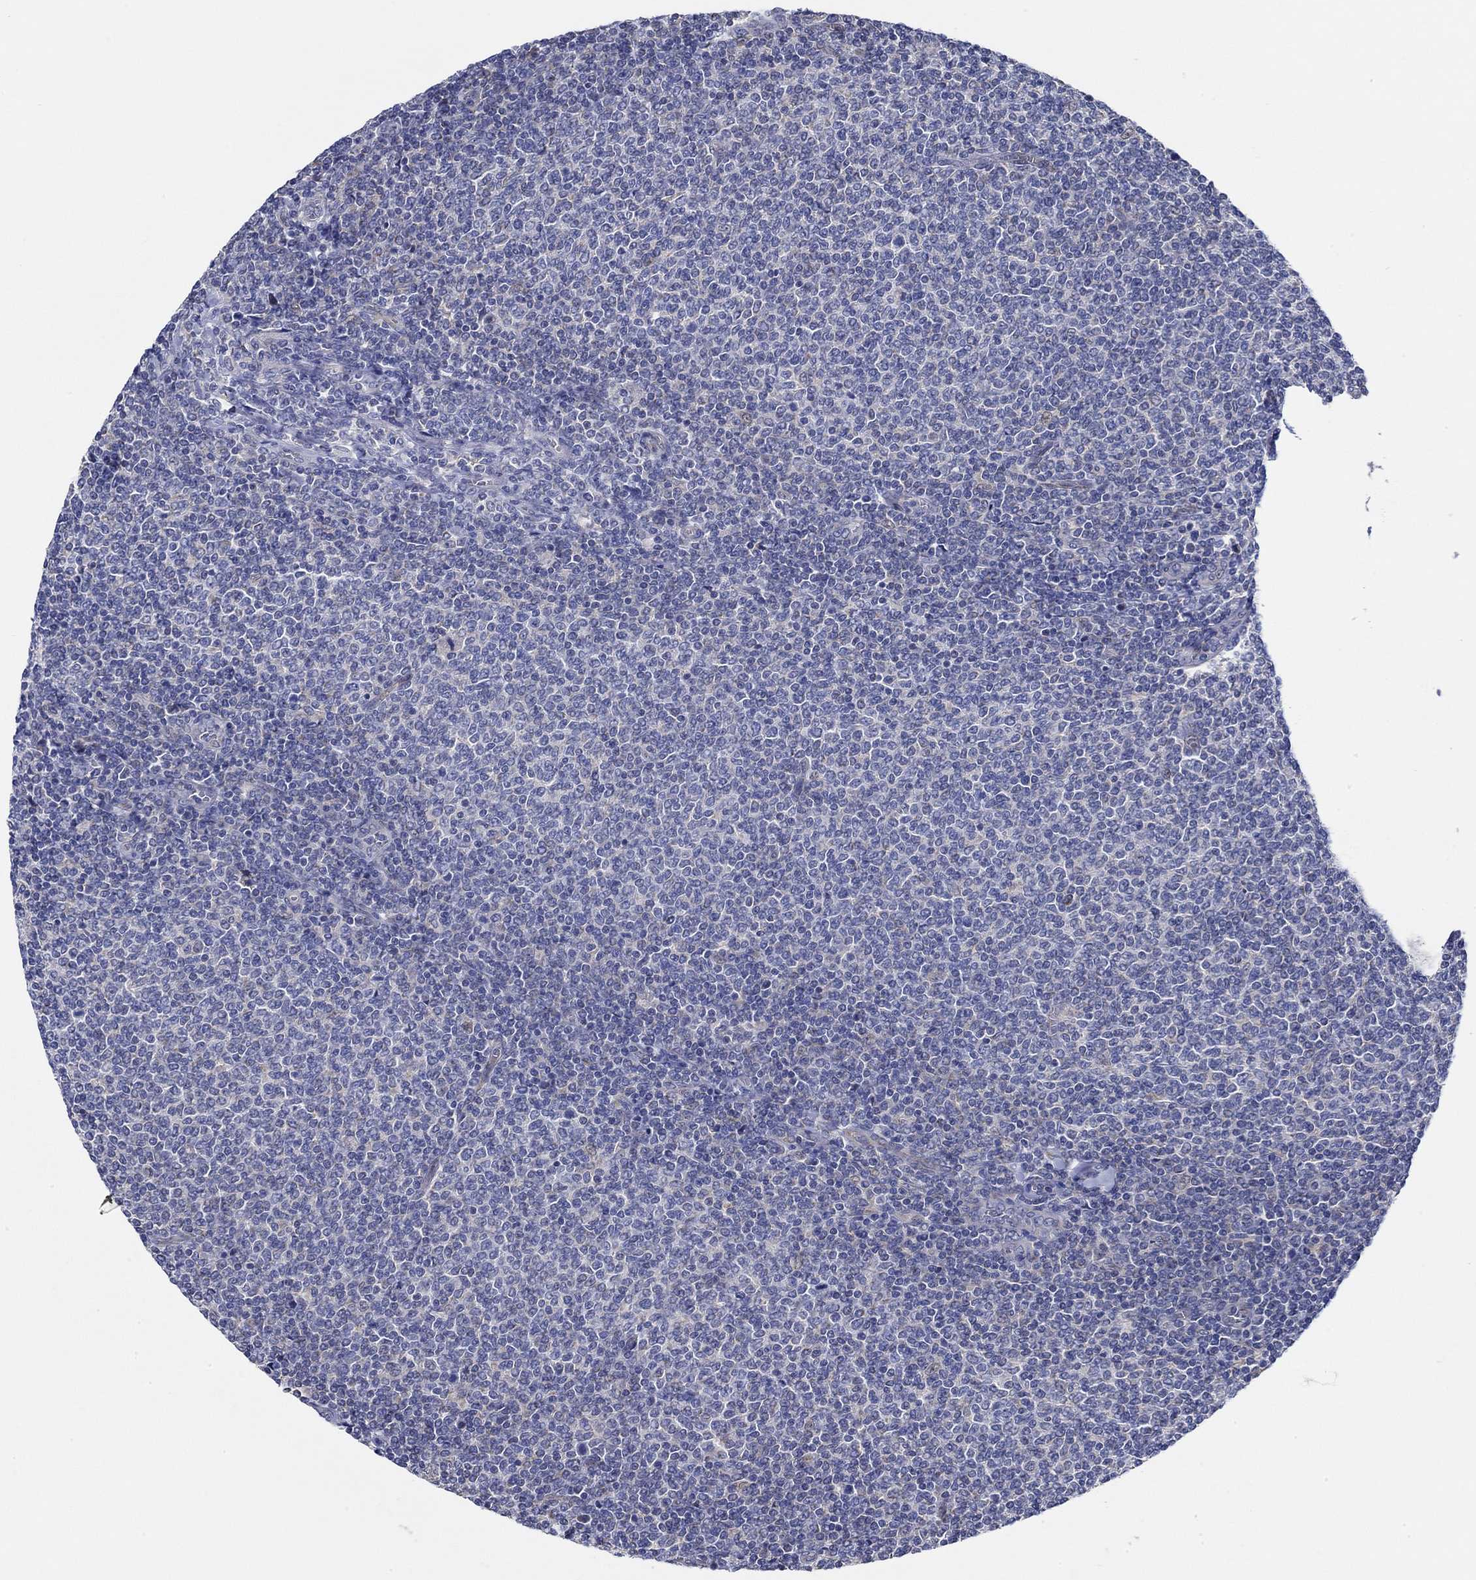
{"staining": {"intensity": "negative", "quantity": "none", "location": "none"}, "tissue": "lymphoma", "cell_type": "Tumor cells", "image_type": "cancer", "snomed": [{"axis": "morphology", "description": "Malignant lymphoma, non-Hodgkin's type, Low grade"}, {"axis": "topography", "description": "Lymph node"}], "caption": "This photomicrograph is of low-grade malignant lymphoma, non-Hodgkin's type stained with immunohistochemistry to label a protein in brown with the nuclei are counter-stained blue. There is no expression in tumor cells.", "gene": "CFAP61", "patient": {"sex": "male", "age": 52}}